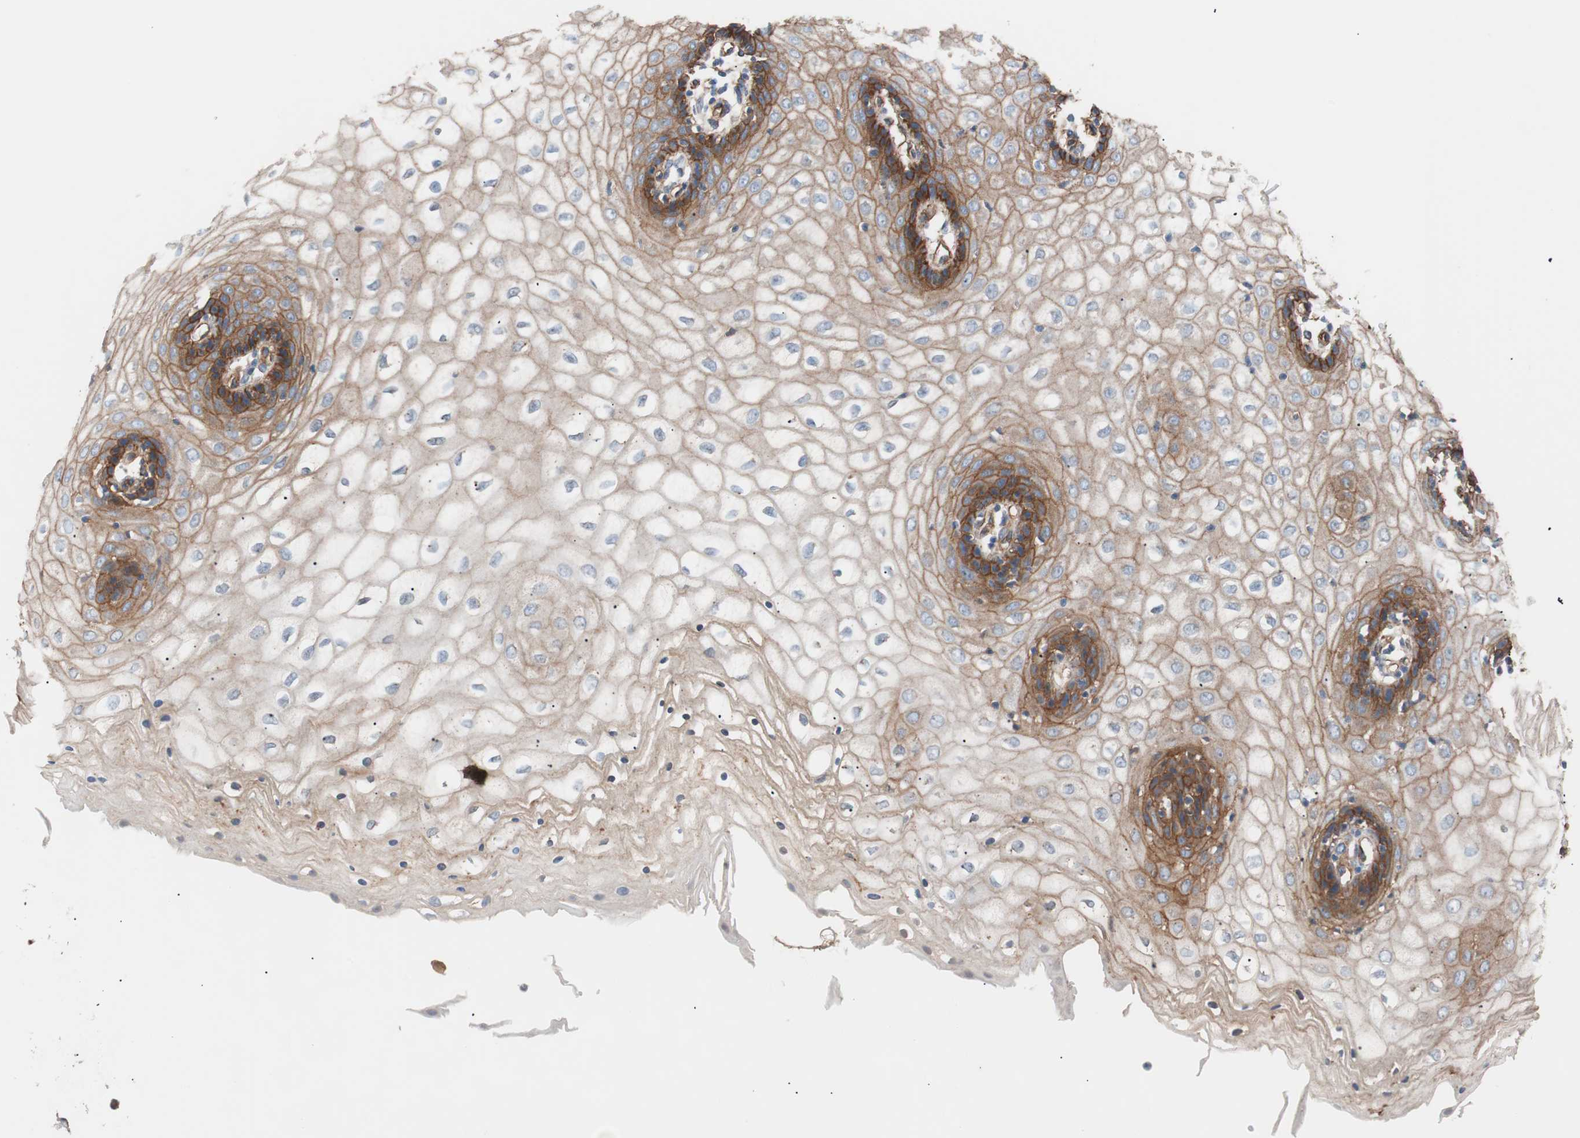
{"staining": {"intensity": "weak", "quantity": "25%-75%", "location": "cytoplasmic/membranous"}, "tissue": "vagina", "cell_type": "Squamous epithelial cells", "image_type": "normal", "snomed": [{"axis": "morphology", "description": "Normal tissue, NOS"}, {"axis": "topography", "description": "Vagina"}], "caption": "This micrograph exhibits benign vagina stained with IHC to label a protein in brown. The cytoplasmic/membranous of squamous epithelial cells show weak positivity for the protein. Nuclei are counter-stained blue.", "gene": "SPINT1", "patient": {"sex": "female", "age": 34}}